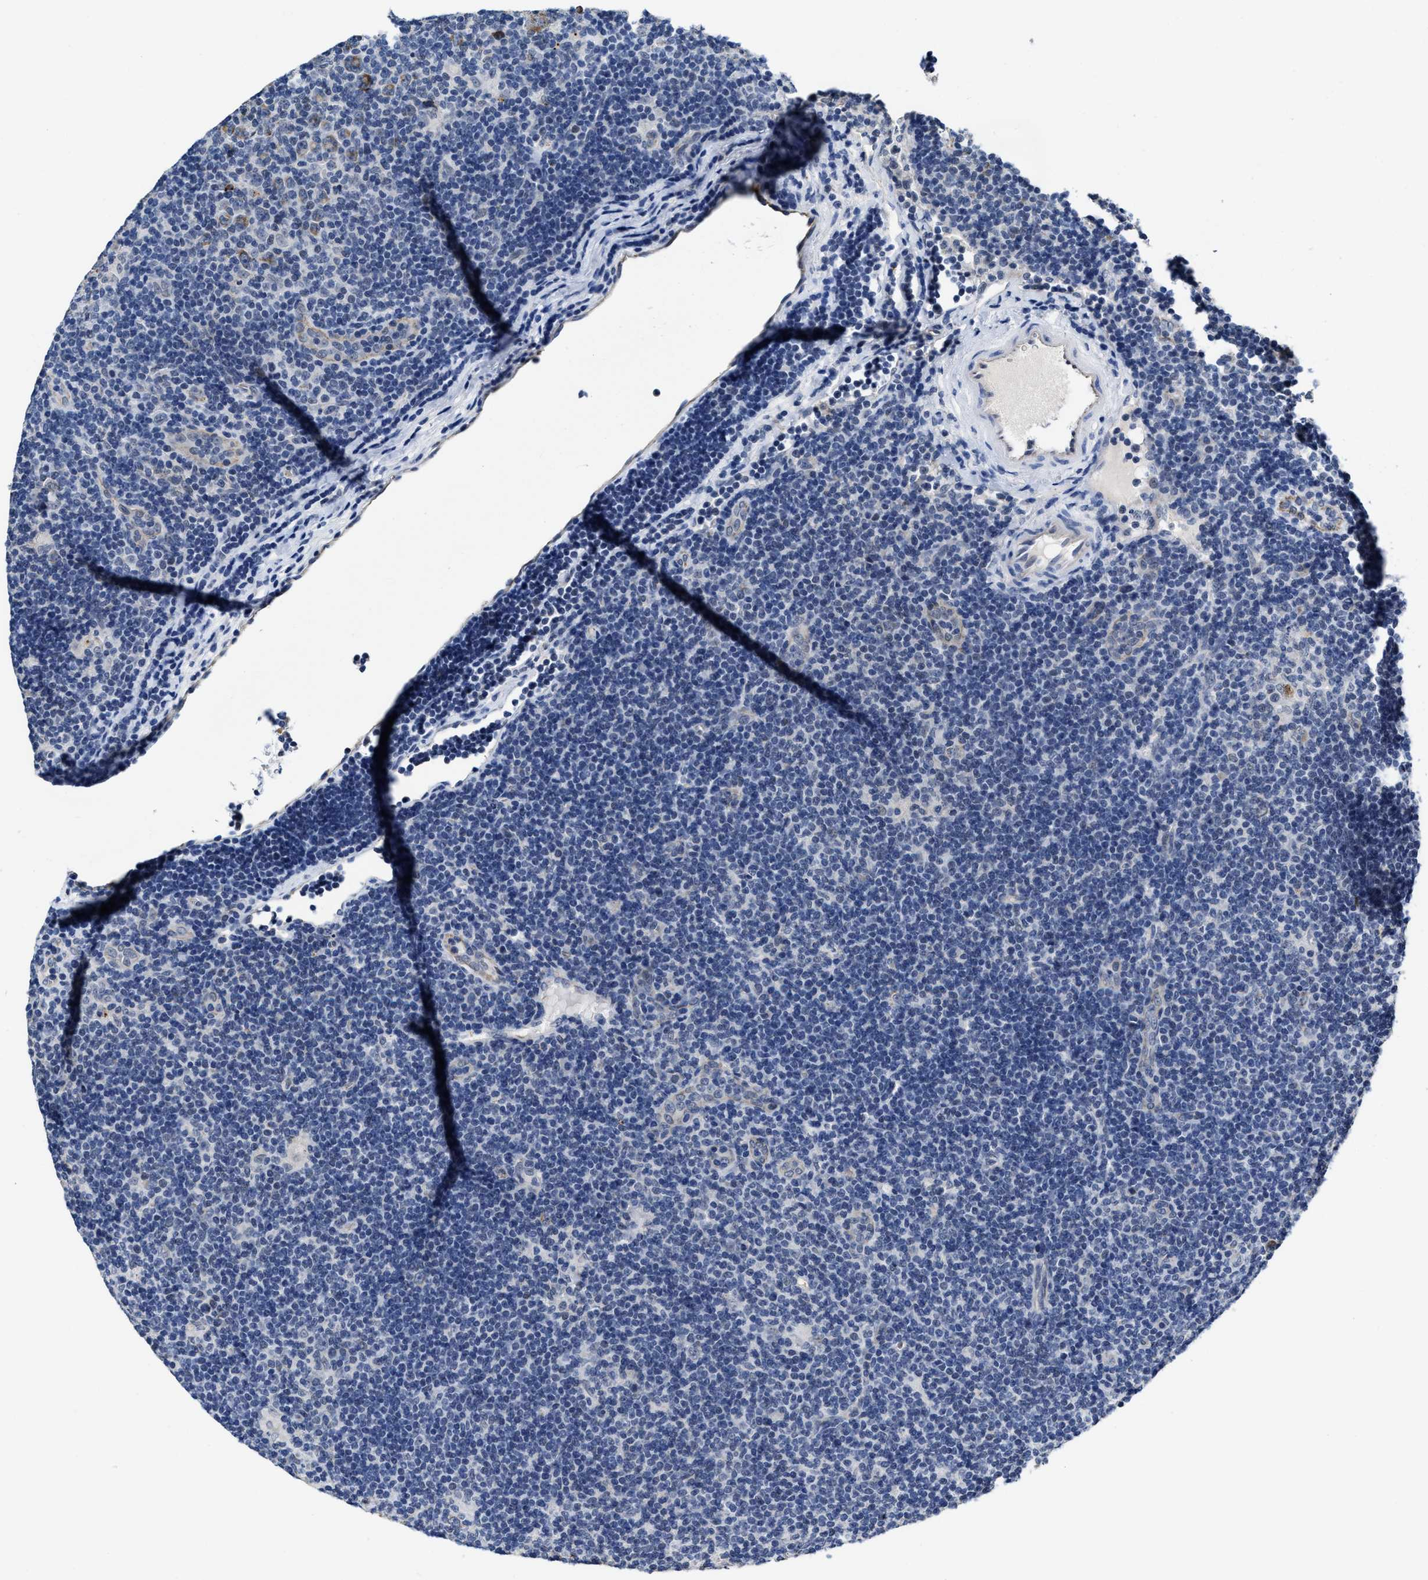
{"staining": {"intensity": "negative", "quantity": "none", "location": "none"}, "tissue": "lymphoma", "cell_type": "Tumor cells", "image_type": "cancer", "snomed": [{"axis": "morphology", "description": "Hodgkin's disease, NOS"}, {"axis": "topography", "description": "Lymph node"}], "caption": "Tumor cells are negative for brown protein staining in lymphoma.", "gene": "GHITM", "patient": {"sex": "female", "age": 57}}